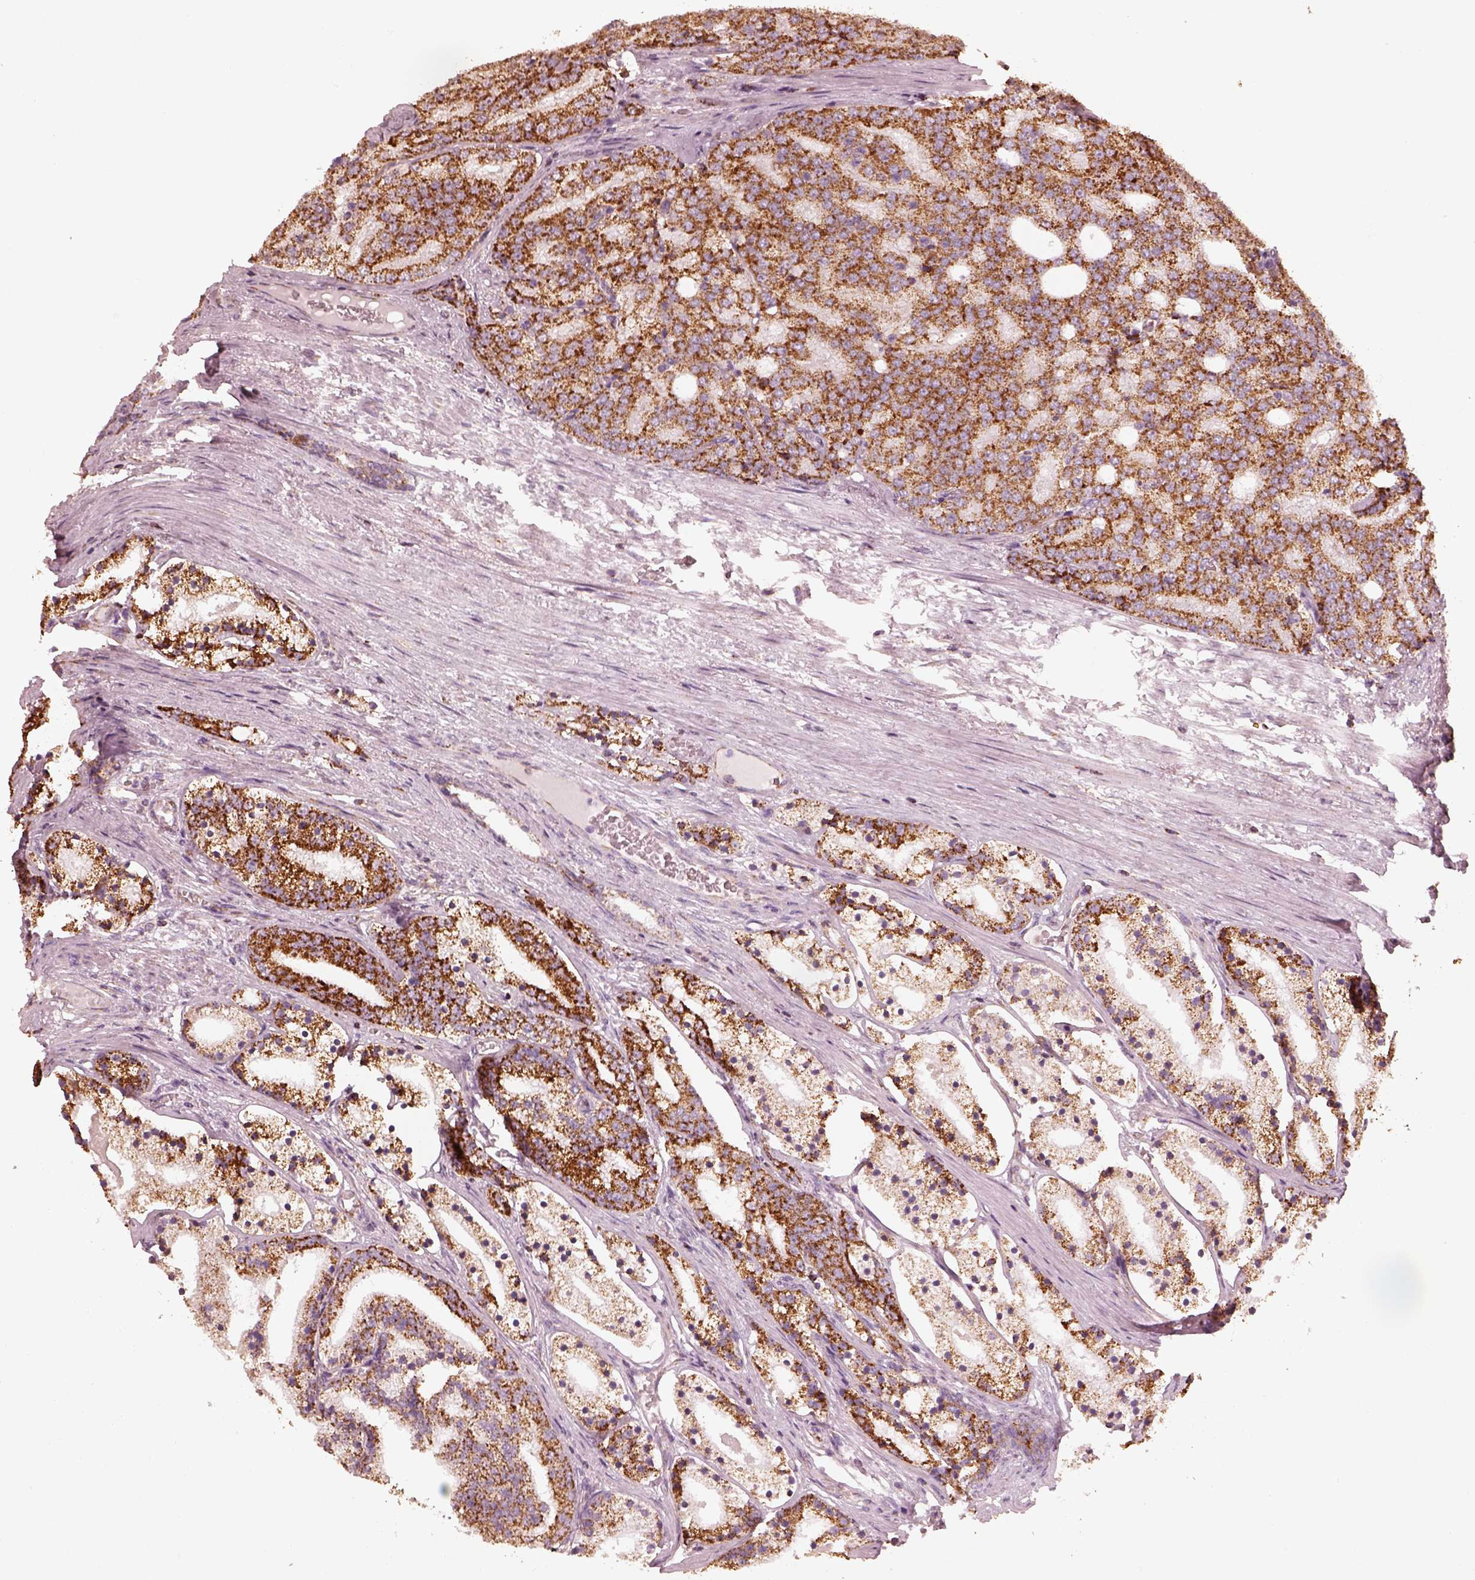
{"staining": {"intensity": "strong", "quantity": ">75%", "location": "cytoplasmic/membranous"}, "tissue": "prostate cancer", "cell_type": "Tumor cells", "image_type": "cancer", "snomed": [{"axis": "morphology", "description": "Adenocarcinoma, NOS"}, {"axis": "topography", "description": "Prostate"}], "caption": "Immunohistochemistry (IHC) (DAB (3,3'-diaminobenzidine)) staining of human prostate cancer (adenocarcinoma) reveals strong cytoplasmic/membranous protein staining in approximately >75% of tumor cells.", "gene": "ENTPD6", "patient": {"sex": "male", "age": 69}}